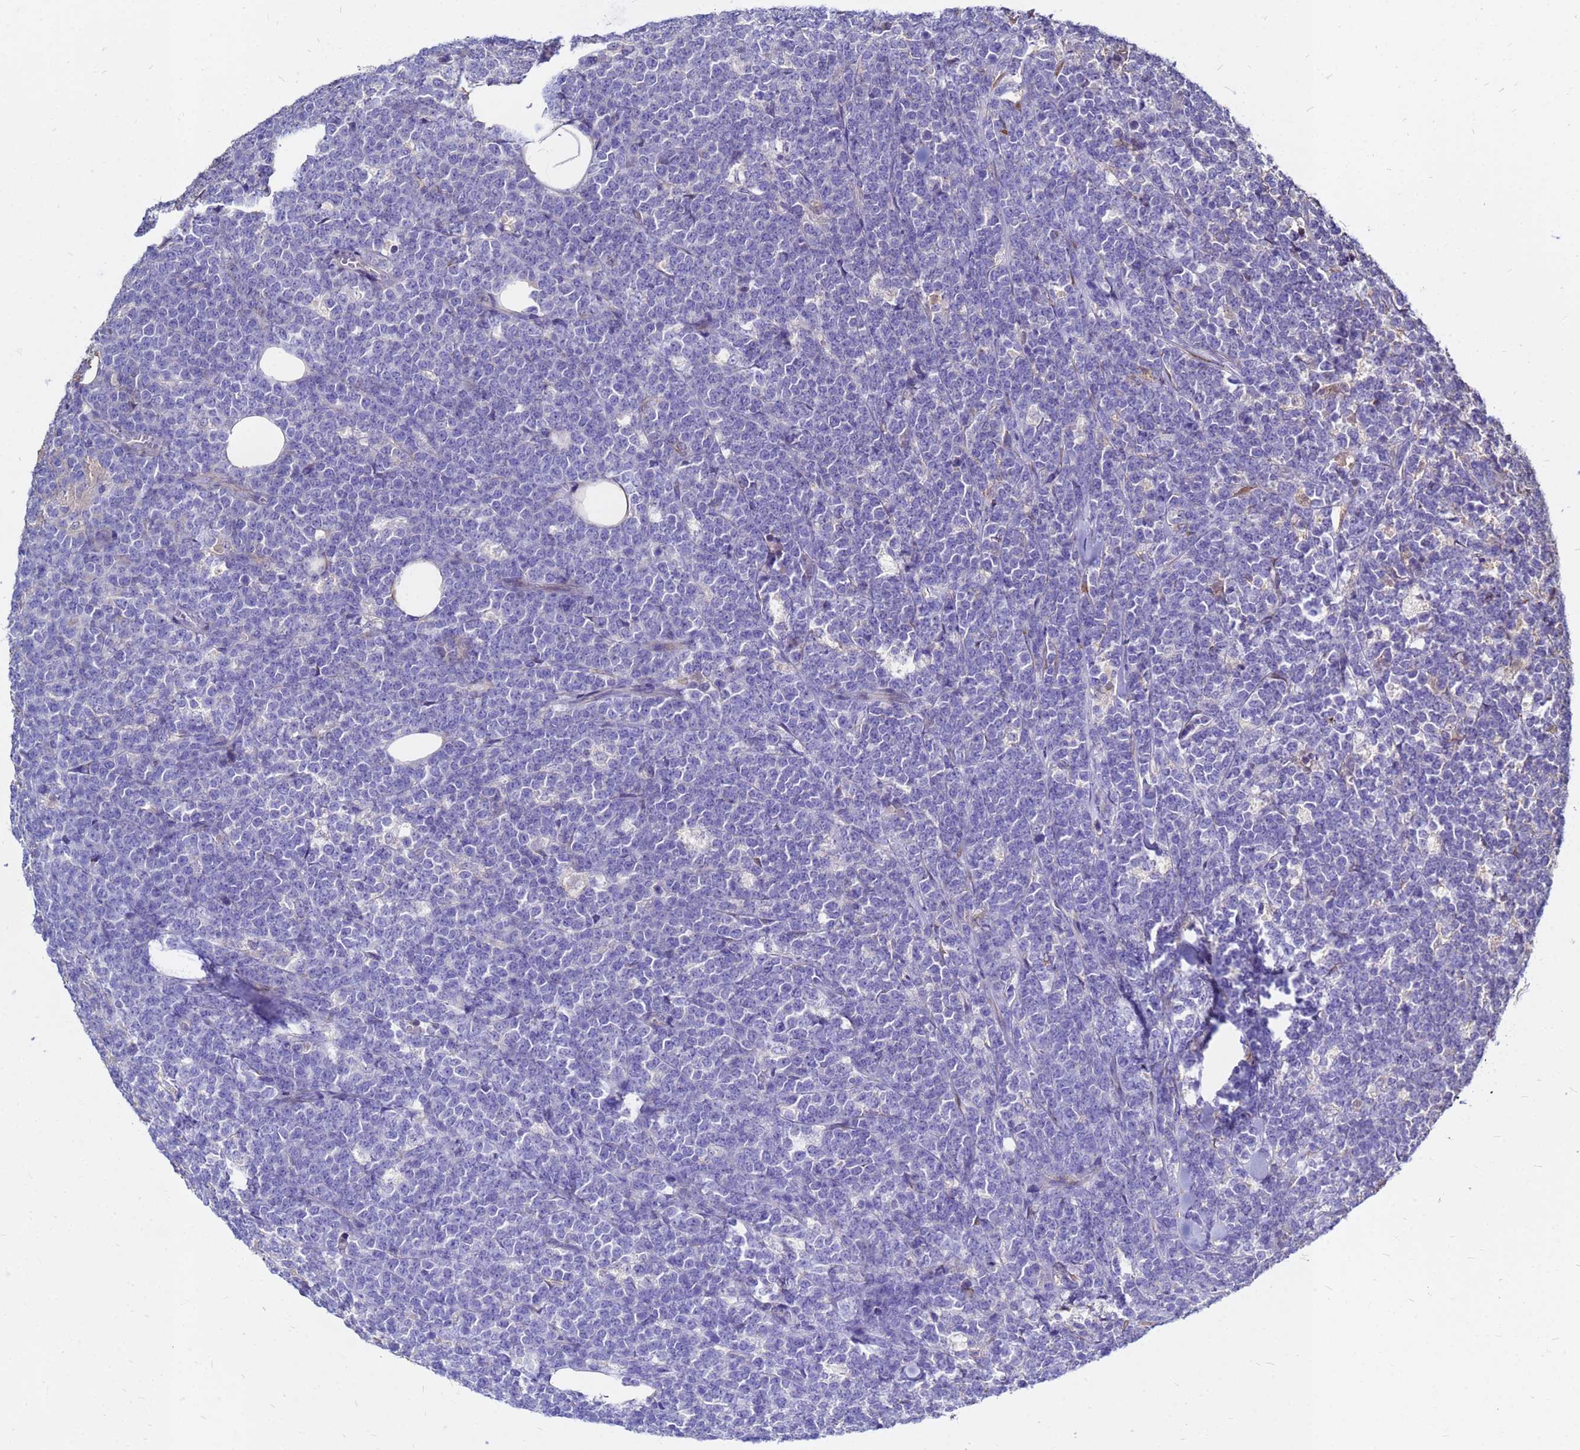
{"staining": {"intensity": "negative", "quantity": "none", "location": "none"}, "tissue": "lymphoma", "cell_type": "Tumor cells", "image_type": "cancer", "snomed": [{"axis": "morphology", "description": "Malignant lymphoma, non-Hodgkin's type, High grade"}, {"axis": "topography", "description": "Small intestine"}], "caption": "Lymphoma was stained to show a protein in brown. There is no significant positivity in tumor cells.", "gene": "MOB2", "patient": {"sex": "male", "age": 8}}